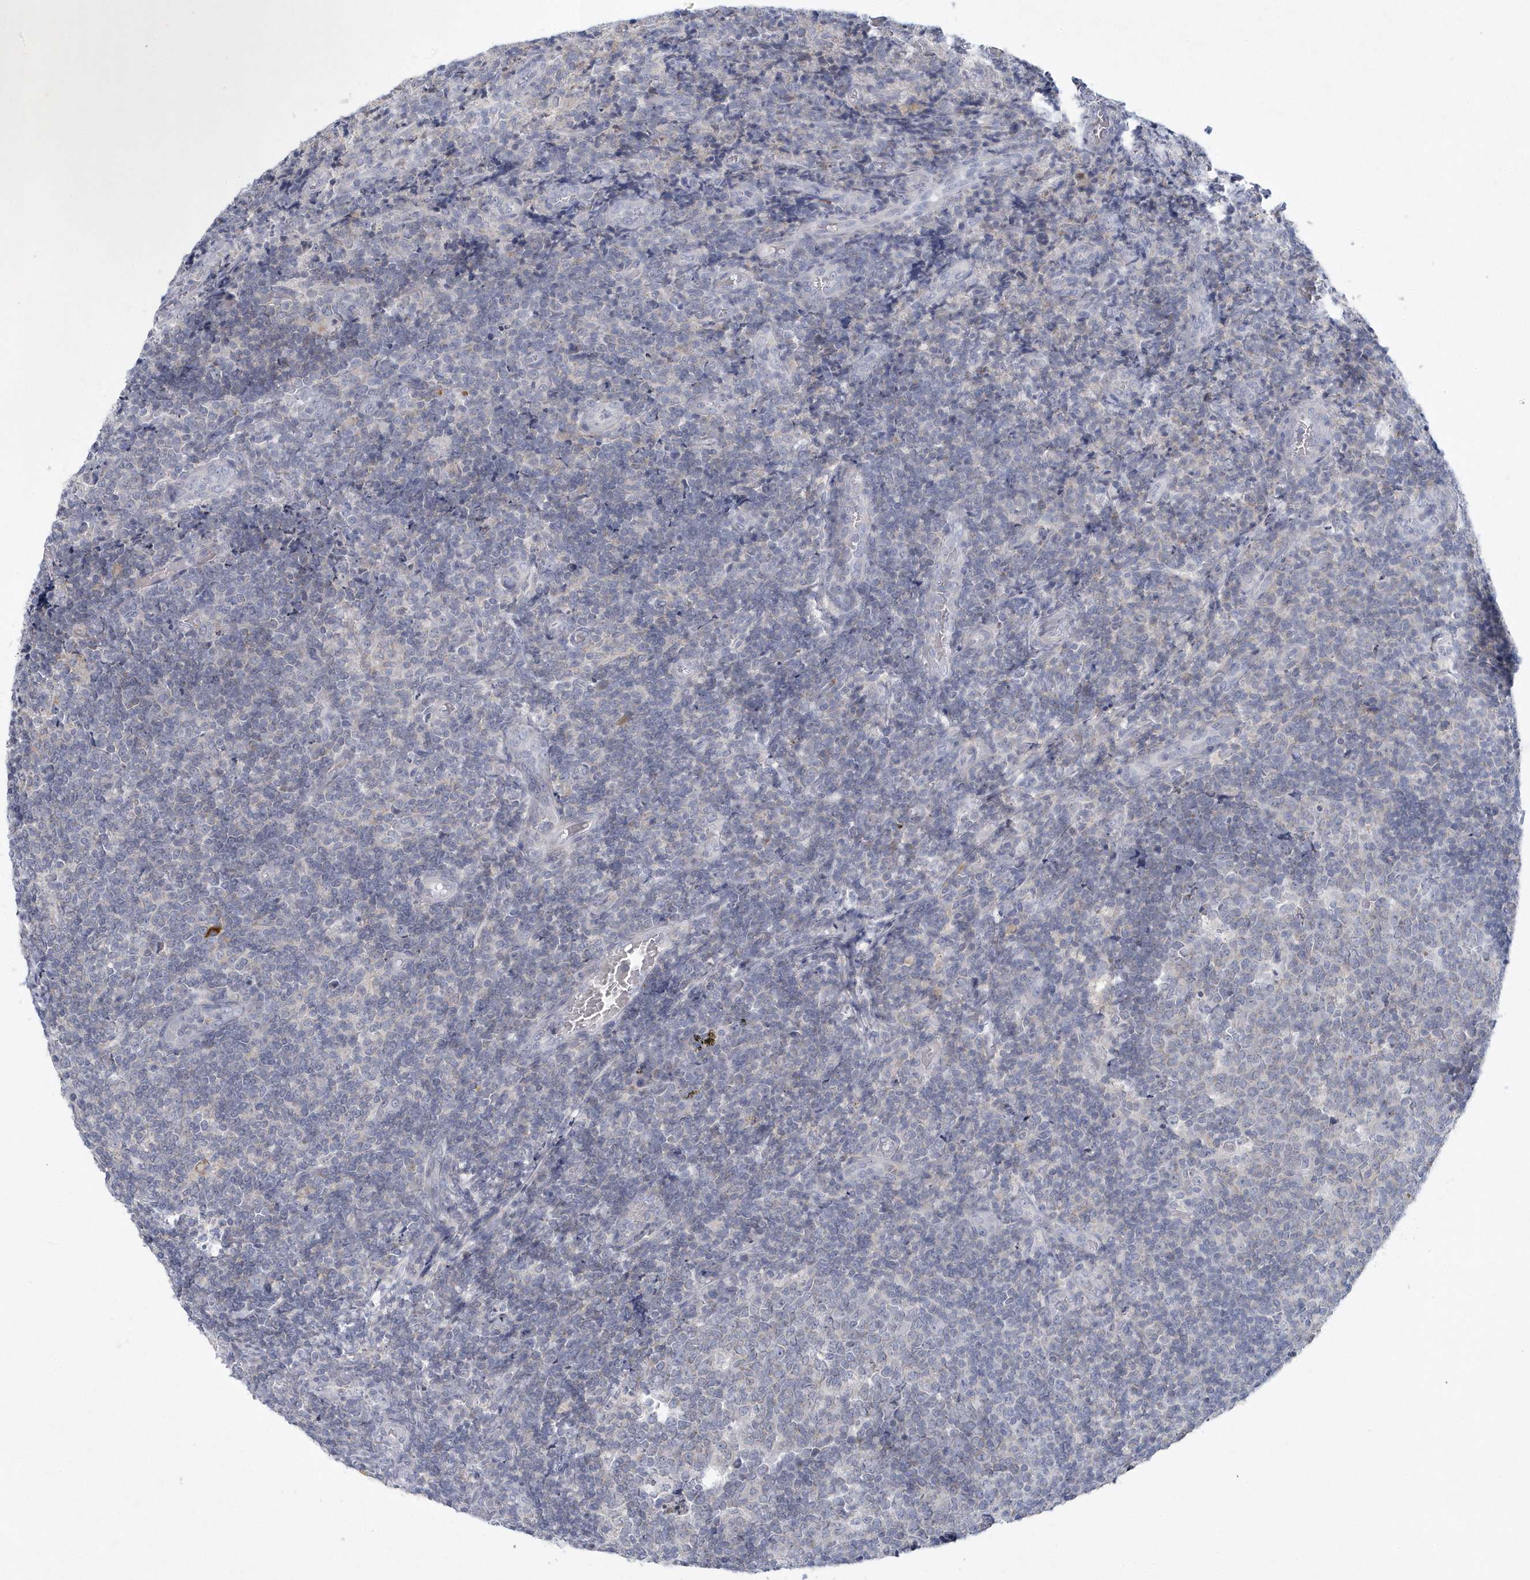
{"staining": {"intensity": "negative", "quantity": "none", "location": "none"}, "tissue": "tonsil", "cell_type": "Germinal center cells", "image_type": "normal", "snomed": [{"axis": "morphology", "description": "Normal tissue, NOS"}, {"axis": "topography", "description": "Tonsil"}], "caption": "Immunohistochemical staining of unremarkable tonsil demonstrates no significant expression in germinal center cells.", "gene": "NIPAL1", "patient": {"sex": "female", "age": 19}}